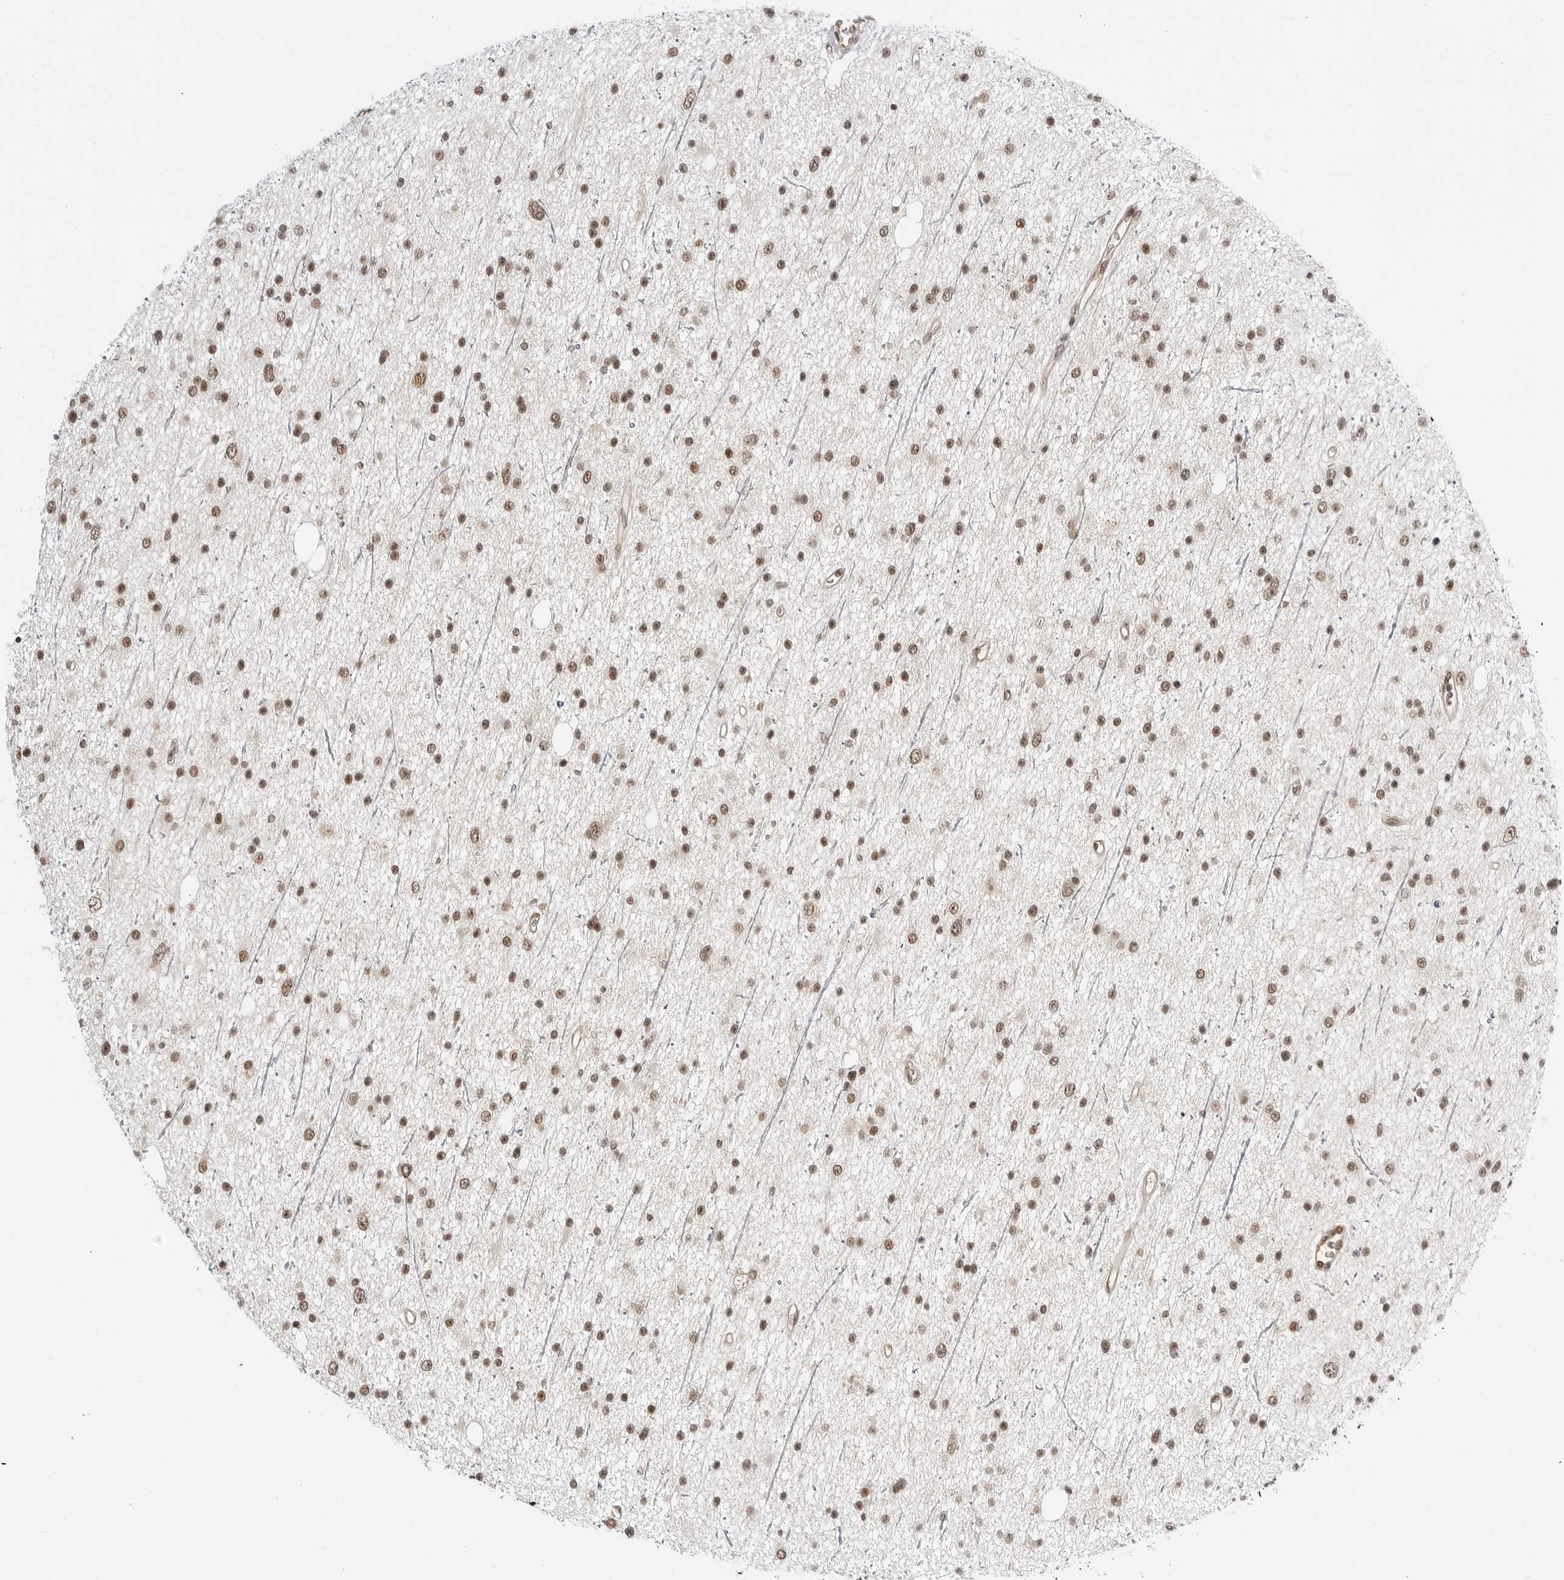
{"staining": {"intensity": "moderate", "quantity": ">75%", "location": "nuclear"}, "tissue": "glioma", "cell_type": "Tumor cells", "image_type": "cancer", "snomed": [{"axis": "morphology", "description": "Glioma, malignant, Low grade"}, {"axis": "topography", "description": "Cerebral cortex"}], "caption": "An immunohistochemistry photomicrograph of tumor tissue is shown. Protein staining in brown shows moderate nuclear positivity in glioma within tumor cells. The staining was performed using DAB (3,3'-diaminobenzidine), with brown indicating positive protein expression. Nuclei are stained blue with hematoxylin.", "gene": "C8orf33", "patient": {"sex": "female", "age": 39}}